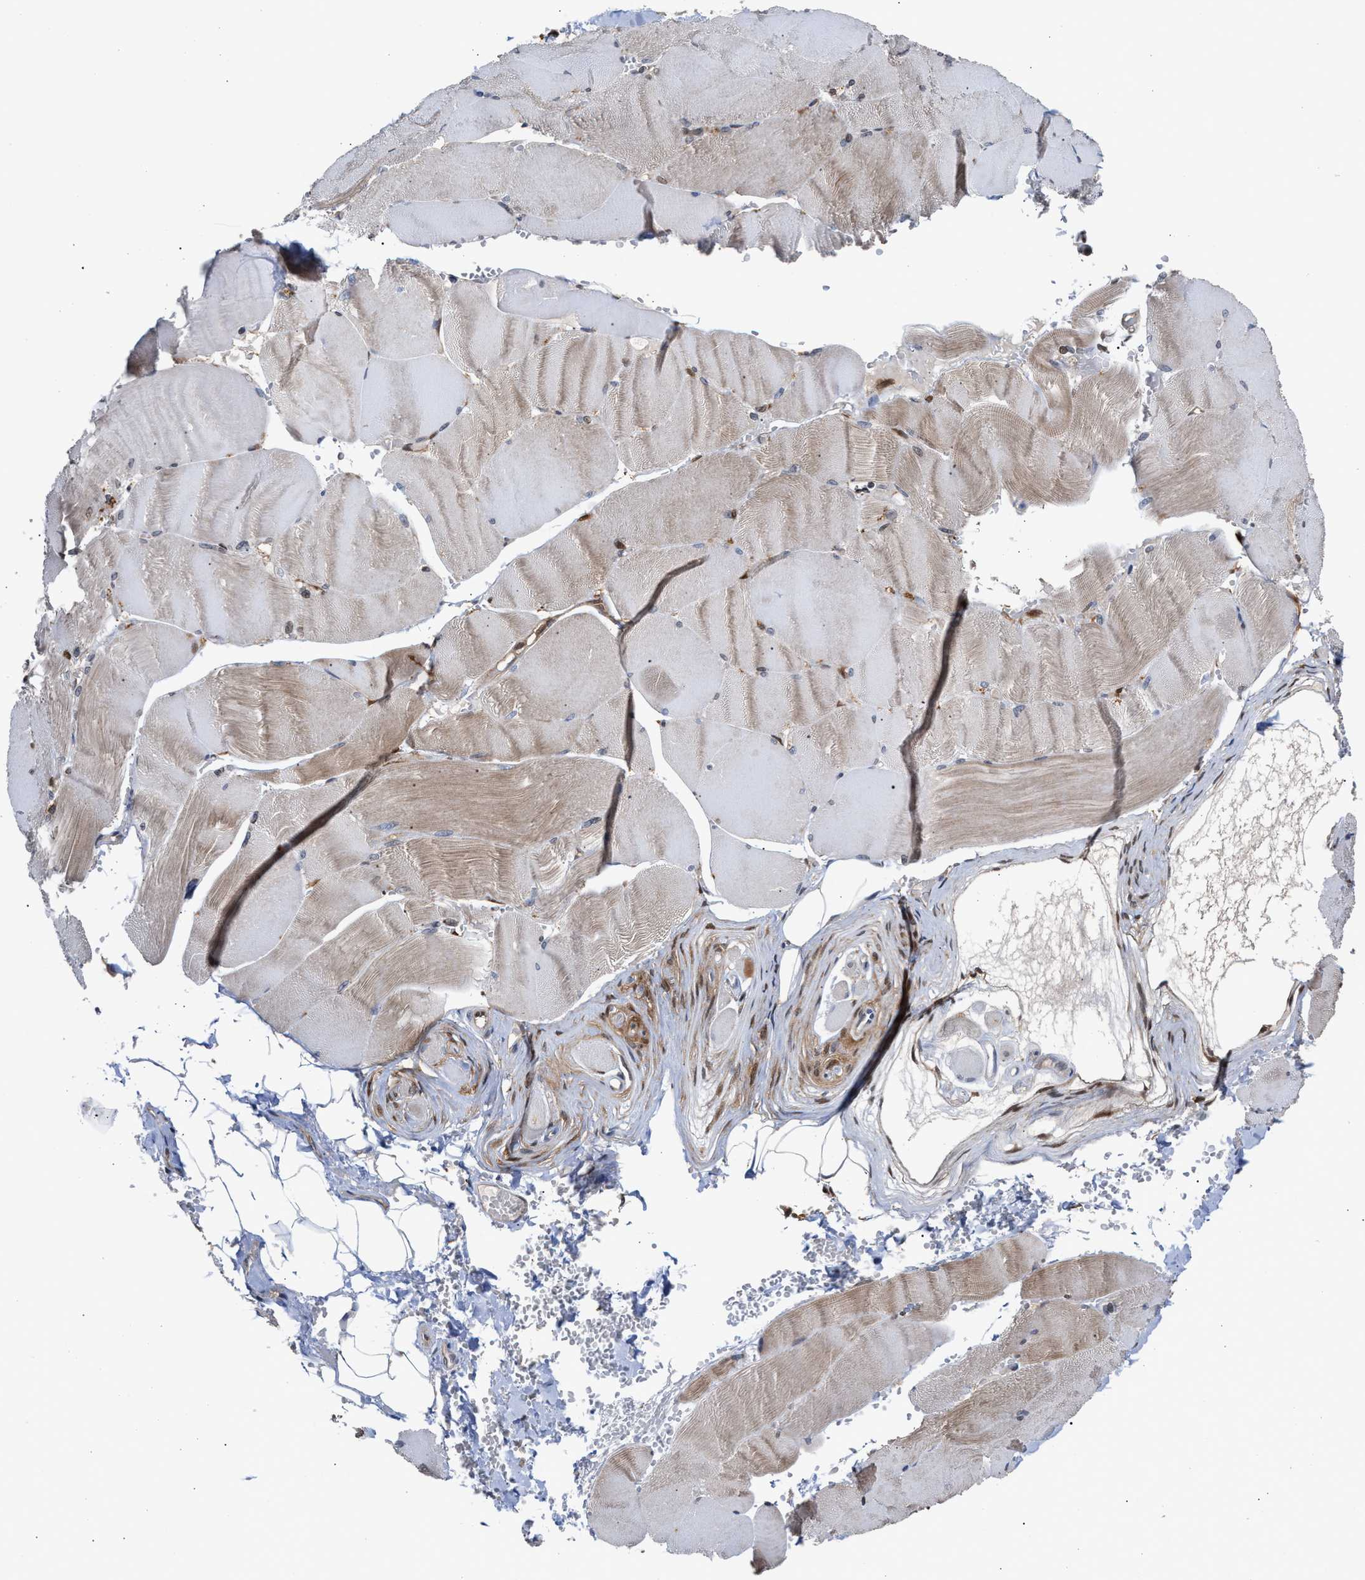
{"staining": {"intensity": "weak", "quantity": "<25%", "location": "cytoplasmic/membranous"}, "tissue": "skeletal muscle", "cell_type": "Myocytes", "image_type": "normal", "snomed": [{"axis": "morphology", "description": "Normal tissue, NOS"}, {"axis": "topography", "description": "Skin"}, {"axis": "topography", "description": "Skeletal muscle"}], "caption": "Immunohistochemistry micrograph of normal skeletal muscle: human skeletal muscle stained with DAB shows no significant protein expression in myocytes.", "gene": "TP53I3", "patient": {"sex": "male", "age": 83}}